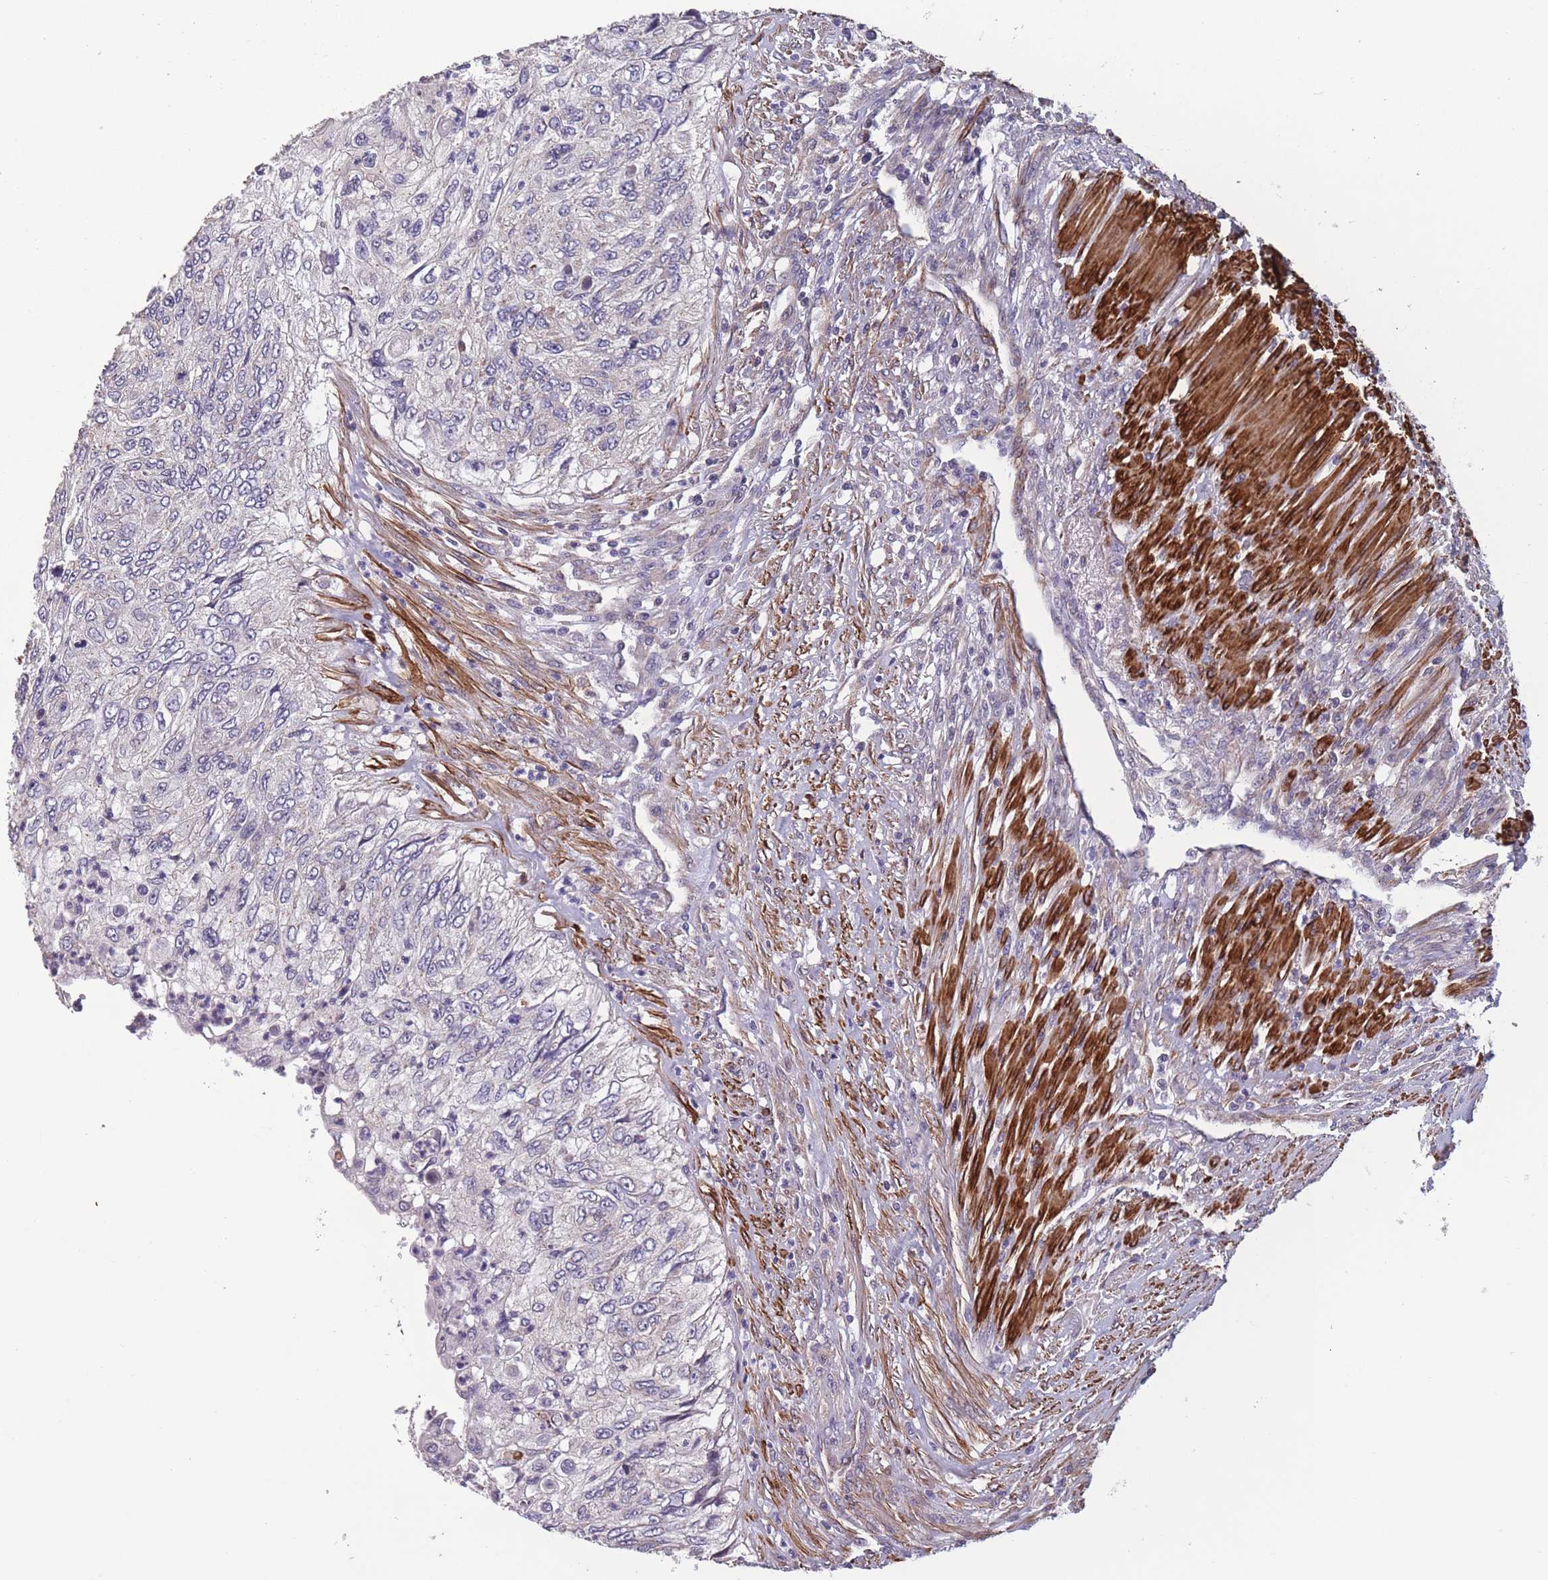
{"staining": {"intensity": "negative", "quantity": "none", "location": "none"}, "tissue": "urothelial cancer", "cell_type": "Tumor cells", "image_type": "cancer", "snomed": [{"axis": "morphology", "description": "Urothelial carcinoma, High grade"}, {"axis": "topography", "description": "Urinary bladder"}], "caption": "This histopathology image is of urothelial cancer stained with immunohistochemistry (IHC) to label a protein in brown with the nuclei are counter-stained blue. There is no positivity in tumor cells.", "gene": "TOMM40L", "patient": {"sex": "female", "age": 60}}